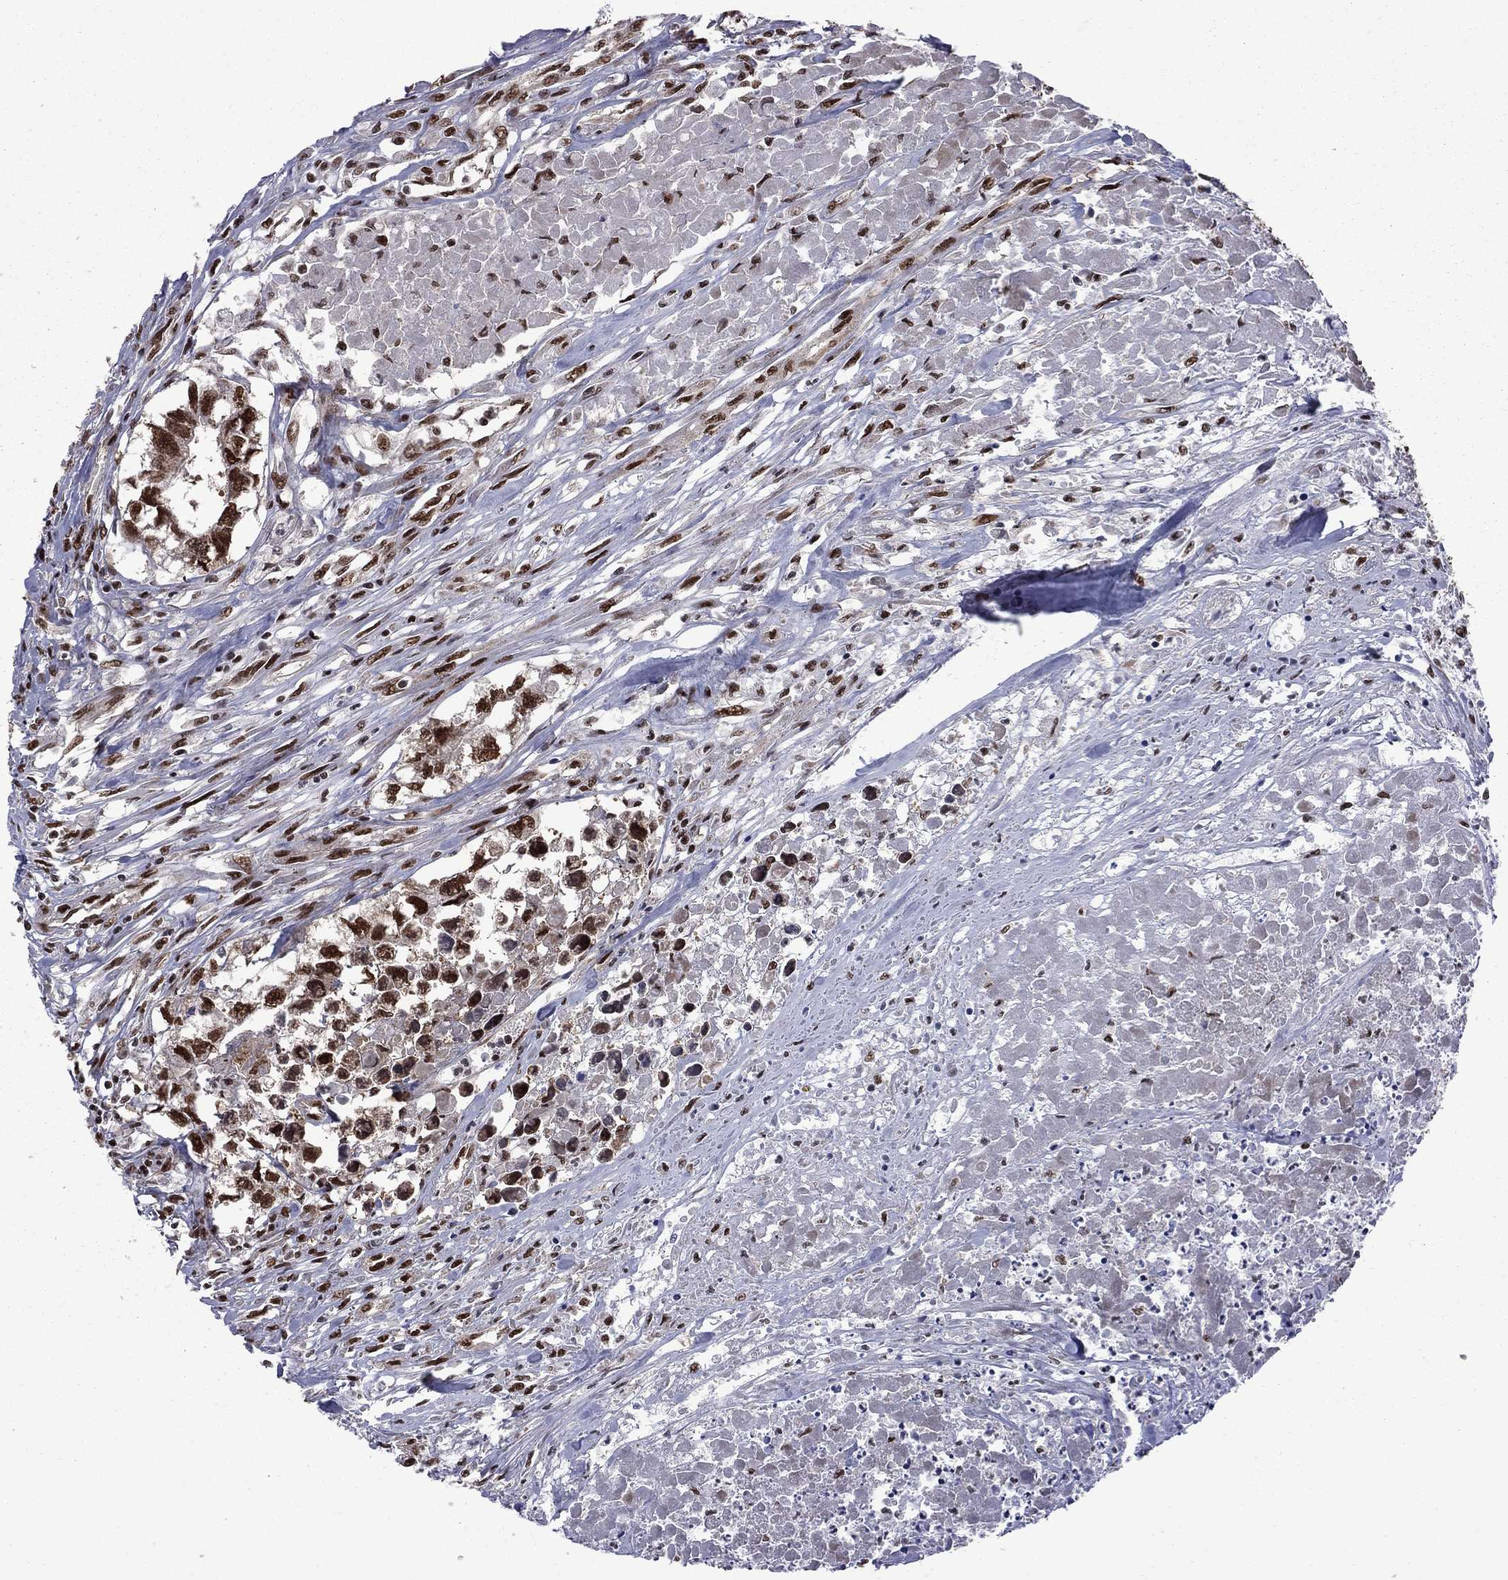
{"staining": {"intensity": "strong", "quantity": ">75%", "location": "nuclear"}, "tissue": "testis cancer", "cell_type": "Tumor cells", "image_type": "cancer", "snomed": [{"axis": "morphology", "description": "Carcinoma, Embryonal, NOS"}, {"axis": "morphology", "description": "Teratoma, malignant, NOS"}, {"axis": "topography", "description": "Testis"}], "caption": "Protein staining demonstrates strong nuclear staining in approximately >75% of tumor cells in testis cancer (malignant teratoma).", "gene": "MED25", "patient": {"sex": "male", "age": 44}}